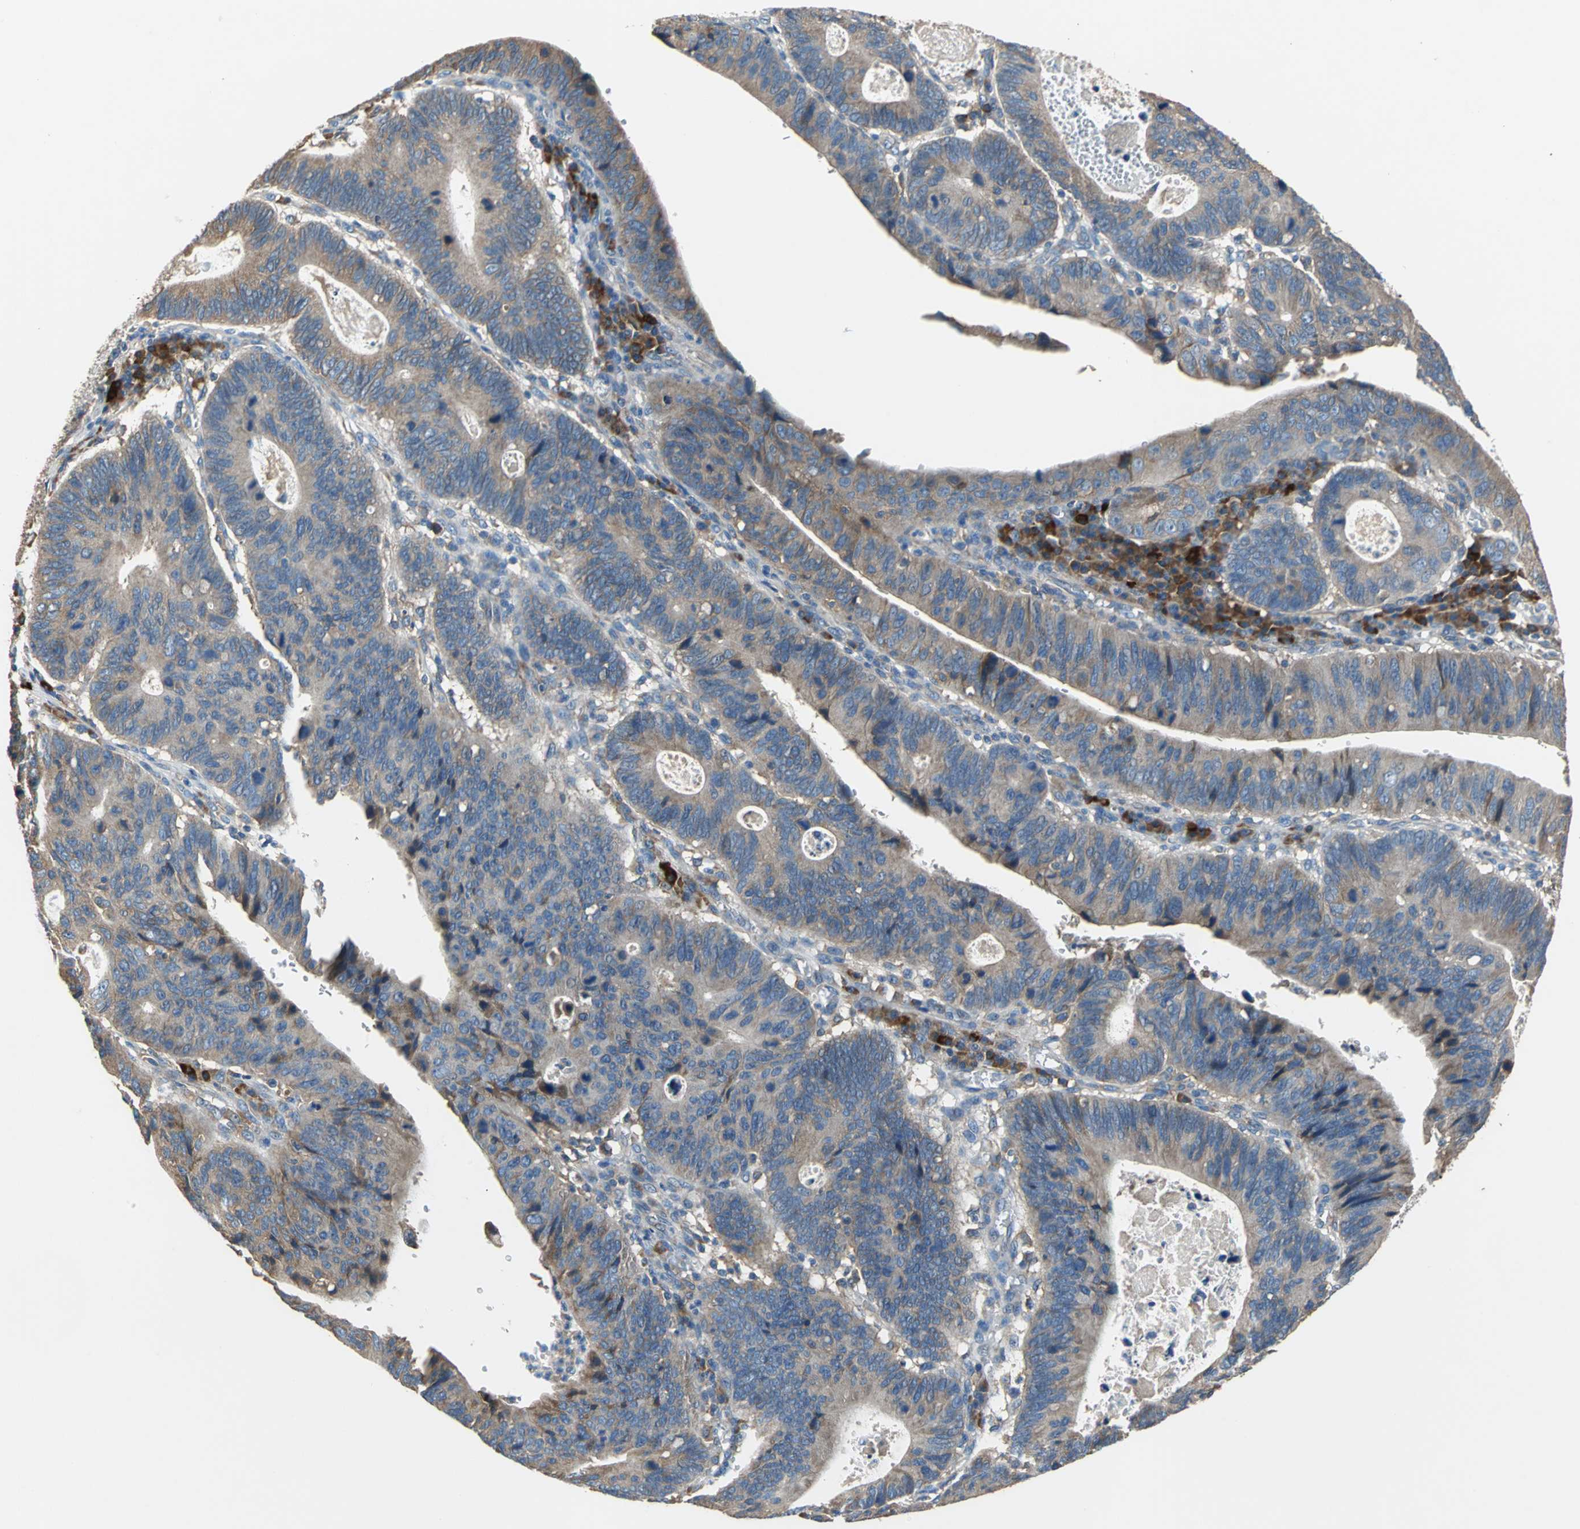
{"staining": {"intensity": "moderate", "quantity": ">75%", "location": "cytoplasmic/membranous"}, "tissue": "stomach cancer", "cell_type": "Tumor cells", "image_type": "cancer", "snomed": [{"axis": "morphology", "description": "Adenocarcinoma, NOS"}, {"axis": "topography", "description": "Stomach"}], "caption": "The image exhibits immunohistochemical staining of adenocarcinoma (stomach). There is moderate cytoplasmic/membranous positivity is present in approximately >75% of tumor cells.", "gene": "HEPH", "patient": {"sex": "male", "age": 59}}